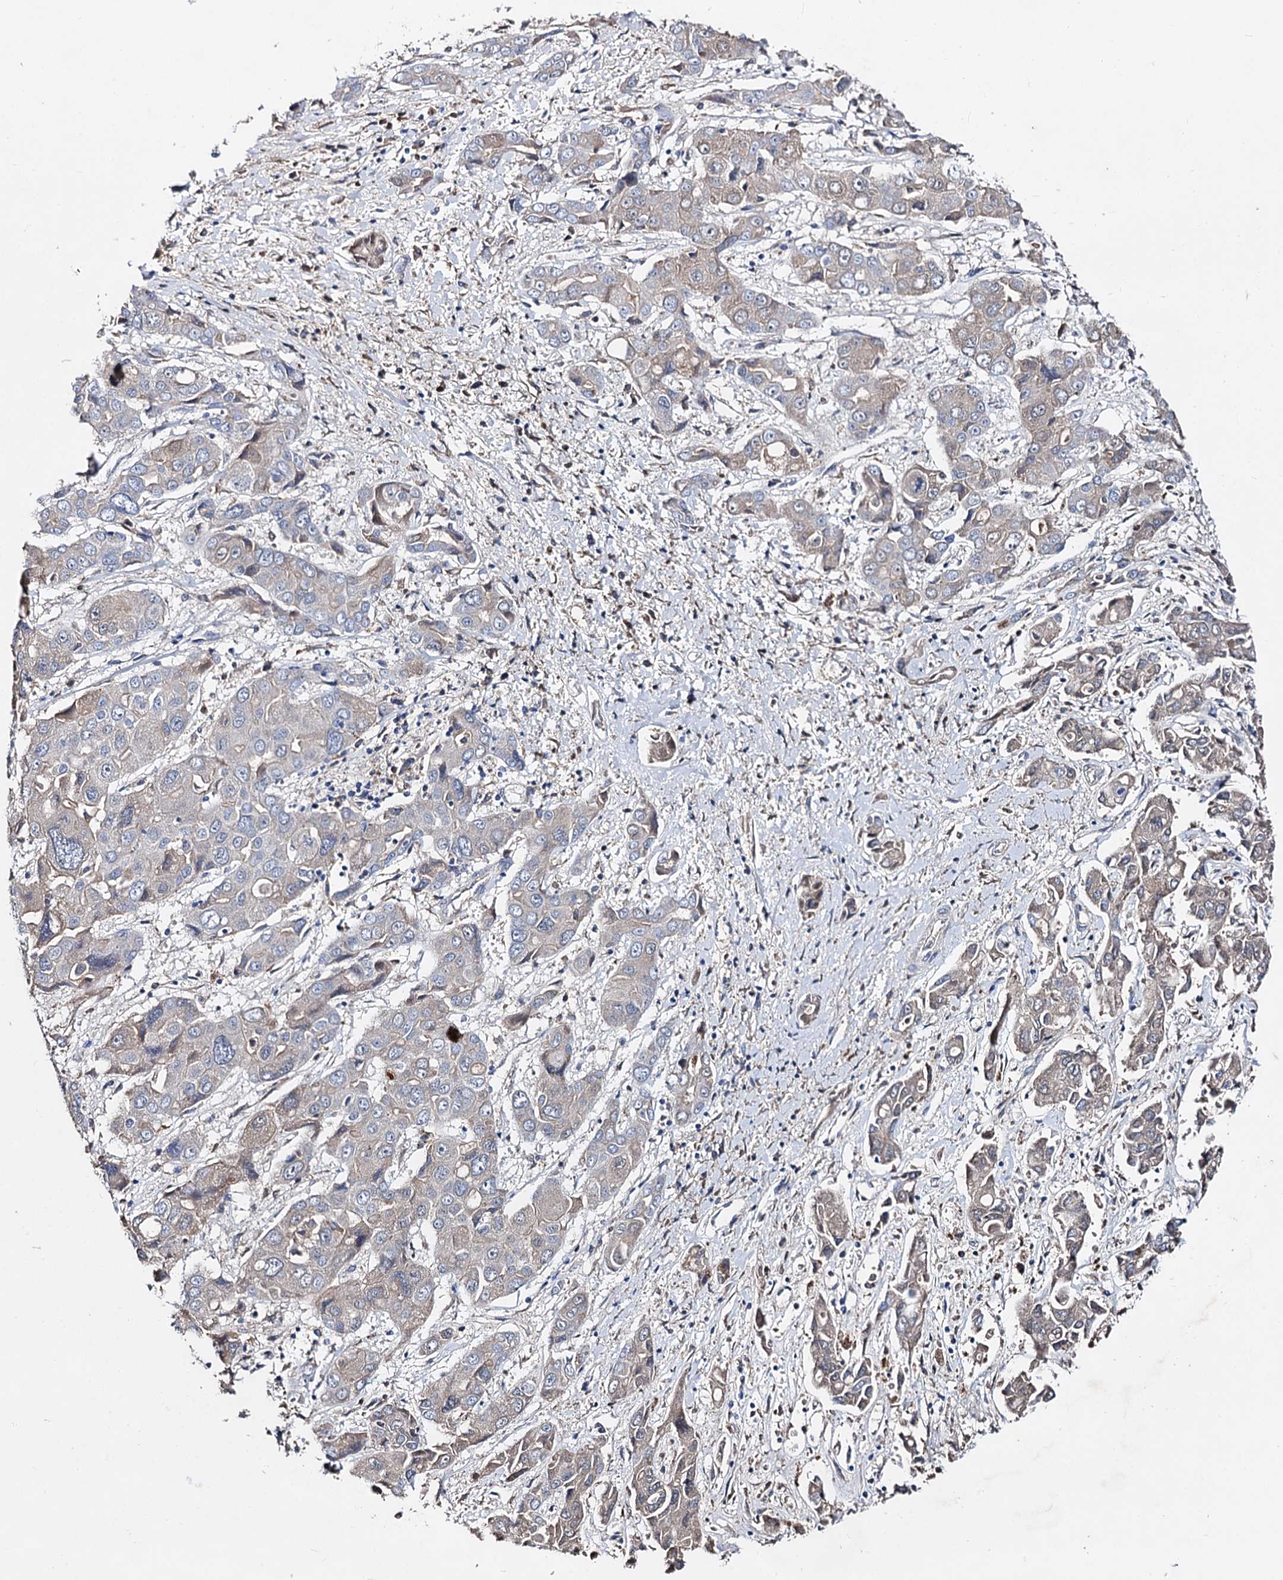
{"staining": {"intensity": "weak", "quantity": "<25%", "location": "cytoplasmic/membranous"}, "tissue": "liver cancer", "cell_type": "Tumor cells", "image_type": "cancer", "snomed": [{"axis": "morphology", "description": "Cholangiocarcinoma"}, {"axis": "topography", "description": "Liver"}], "caption": "This is a micrograph of immunohistochemistry (IHC) staining of cholangiocarcinoma (liver), which shows no staining in tumor cells.", "gene": "HVCN1", "patient": {"sex": "male", "age": 67}}